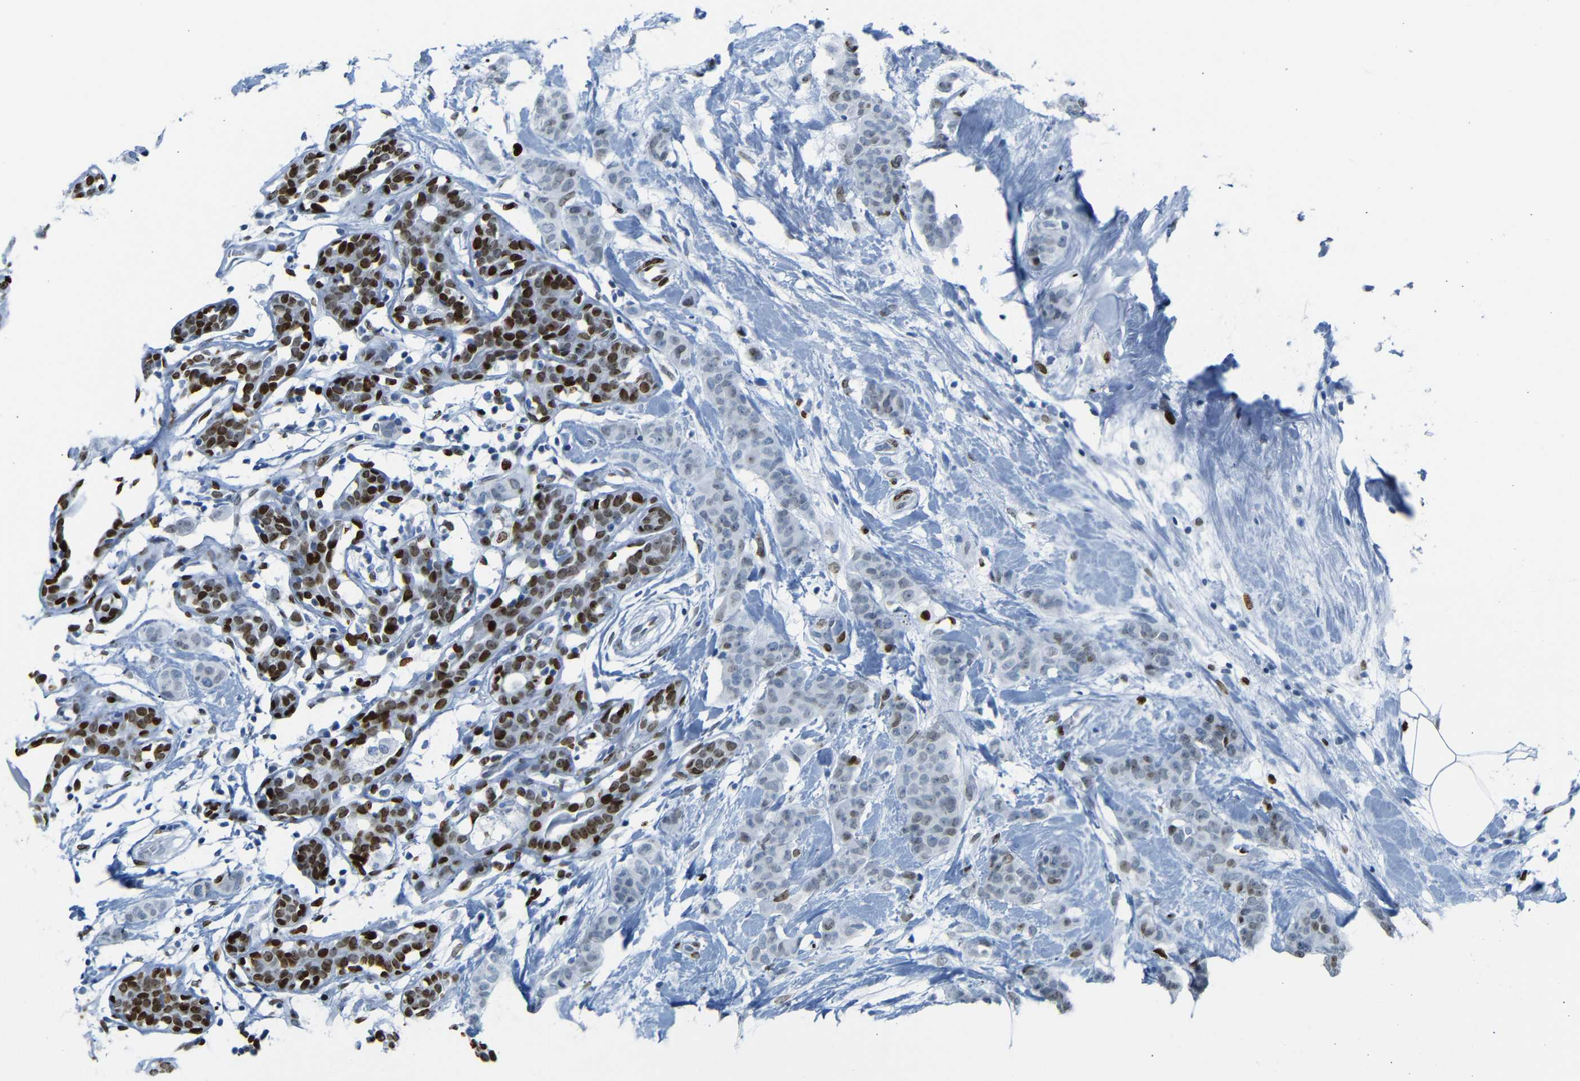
{"staining": {"intensity": "strong", "quantity": ">75%", "location": "nuclear"}, "tissue": "breast cancer", "cell_type": "Tumor cells", "image_type": "cancer", "snomed": [{"axis": "morphology", "description": "Normal tissue, NOS"}, {"axis": "morphology", "description": "Duct carcinoma"}, {"axis": "topography", "description": "Breast"}], "caption": "A histopathology image showing strong nuclear expression in approximately >75% of tumor cells in infiltrating ductal carcinoma (breast), as visualized by brown immunohistochemical staining.", "gene": "NPIPB15", "patient": {"sex": "female", "age": 40}}